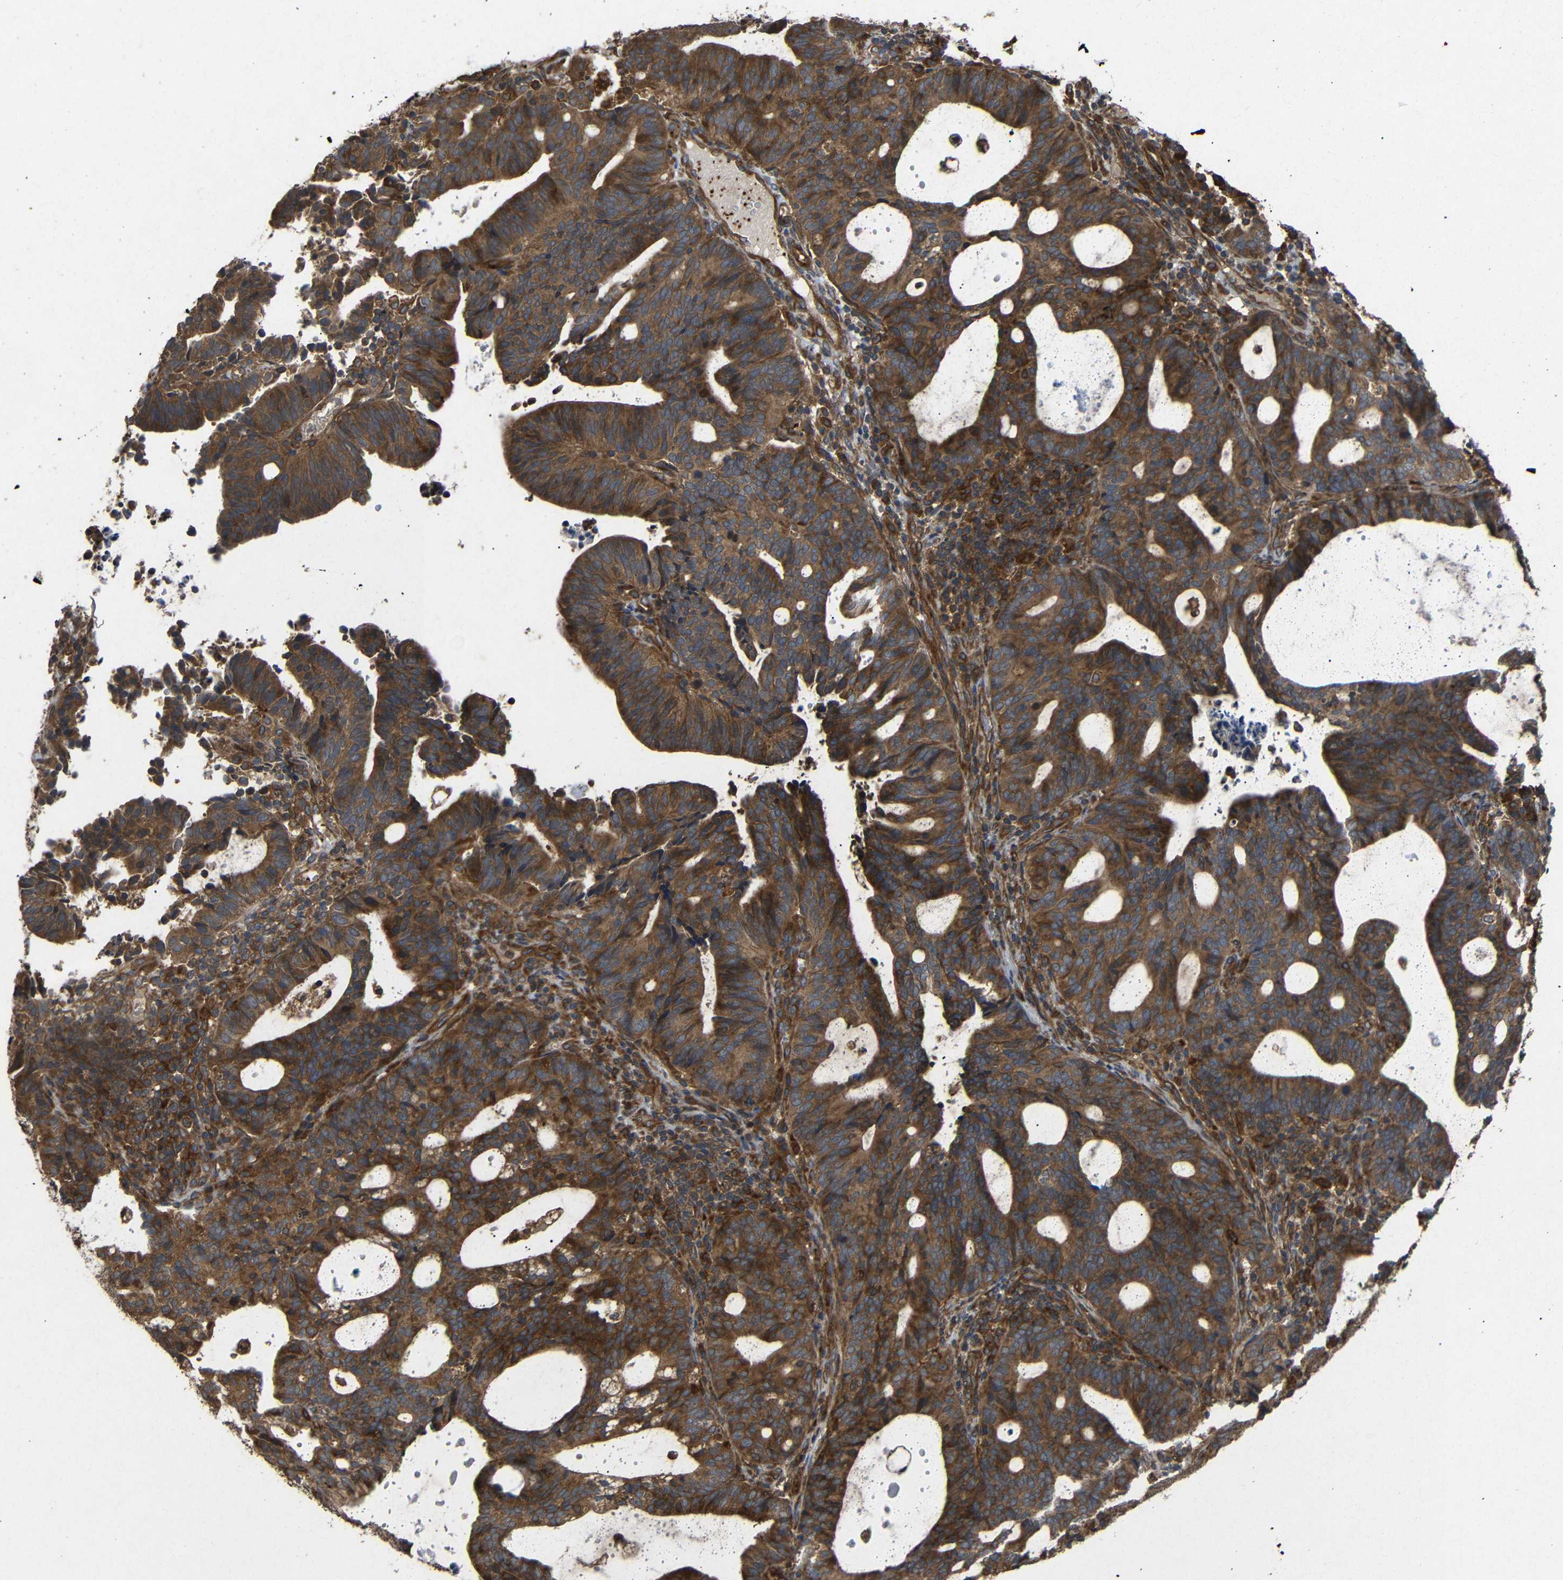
{"staining": {"intensity": "strong", "quantity": ">75%", "location": "cytoplasmic/membranous"}, "tissue": "endometrial cancer", "cell_type": "Tumor cells", "image_type": "cancer", "snomed": [{"axis": "morphology", "description": "Adenocarcinoma, NOS"}, {"axis": "topography", "description": "Uterus"}], "caption": "IHC of human endometrial adenocarcinoma demonstrates high levels of strong cytoplasmic/membranous positivity in approximately >75% of tumor cells.", "gene": "EIF2S1", "patient": {"sex": "female", "age": 83}}